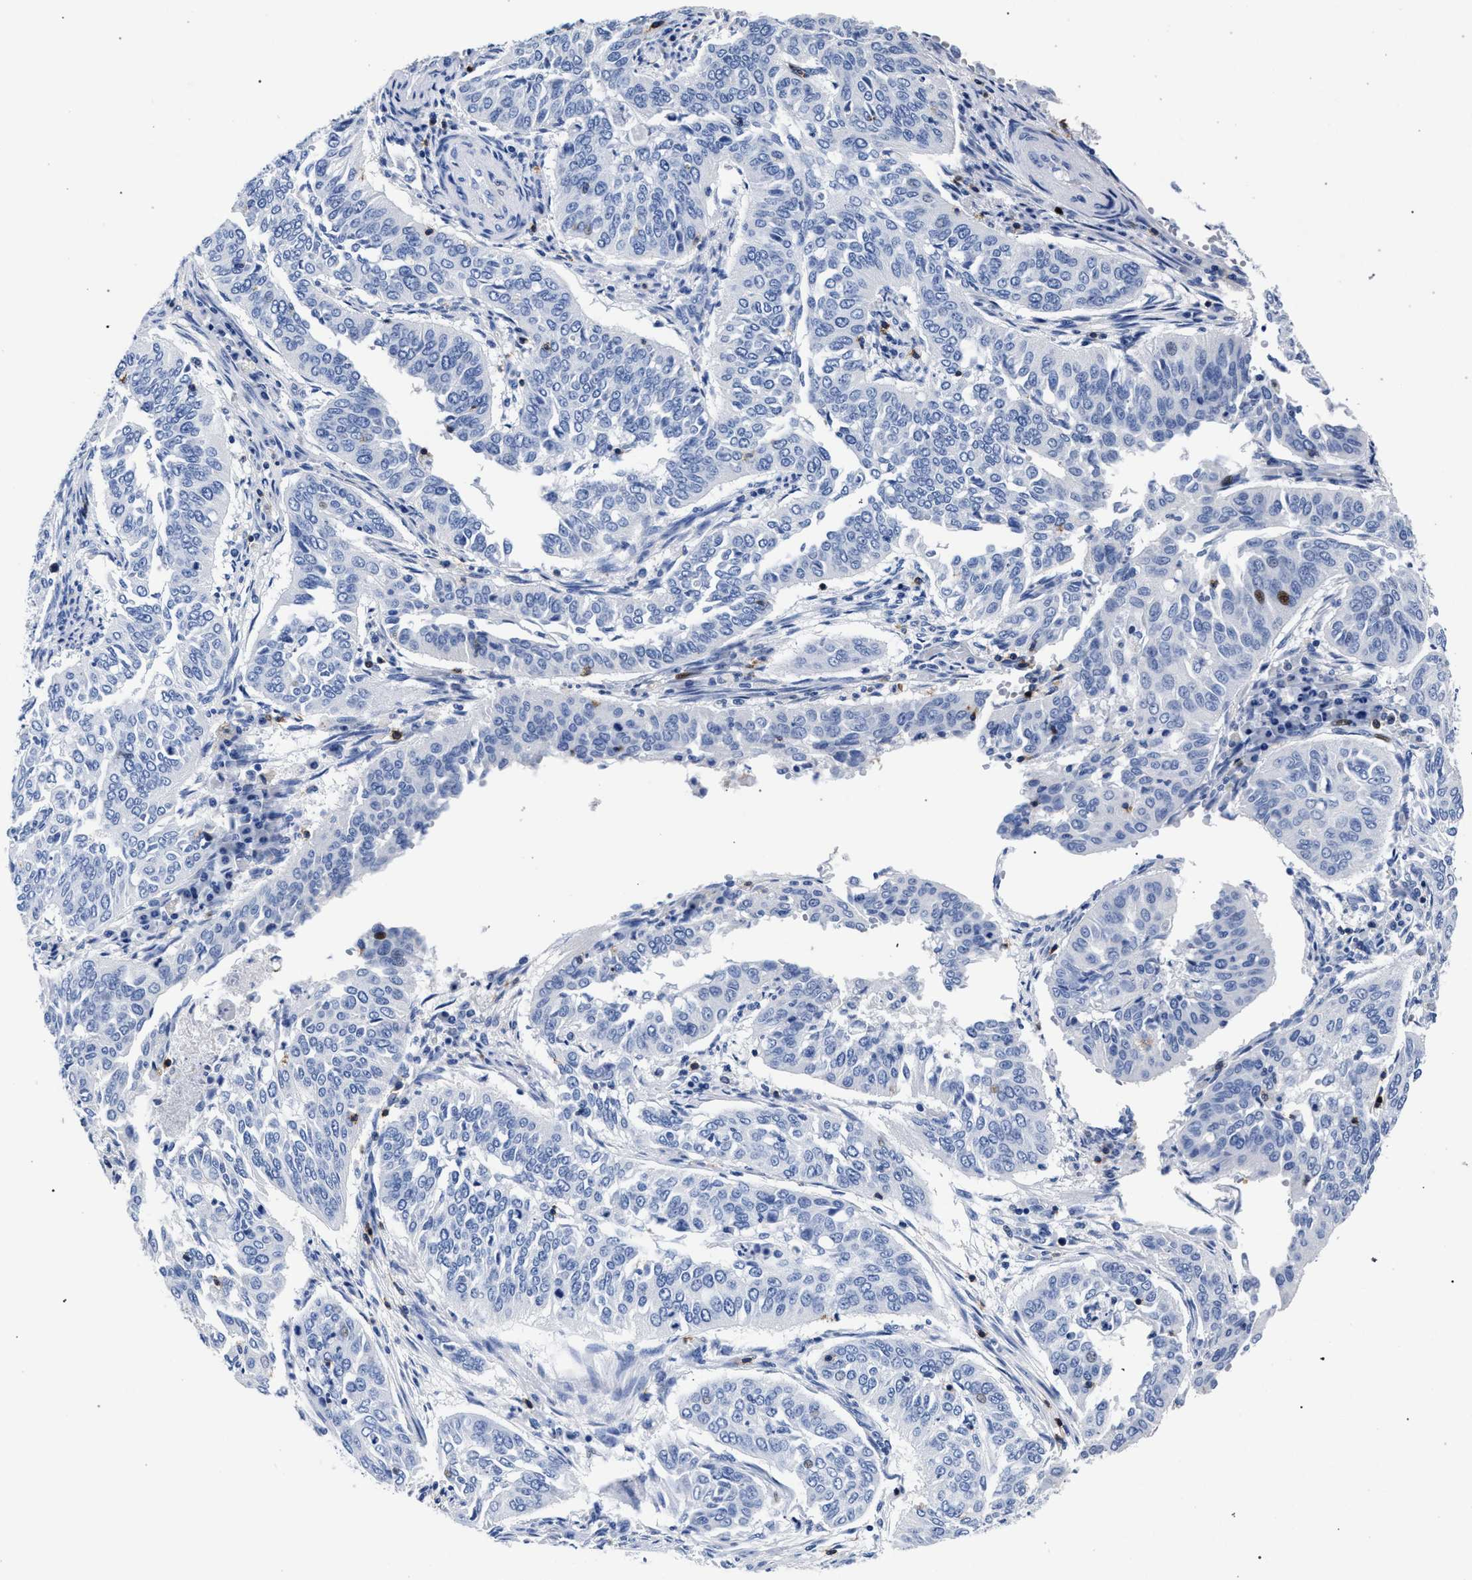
{"staining": {"intensity": "negative", "quantity": "none", "location": "none"}, "tissue": "cervical cancer", "cell_type": "Tumor cells", "image_type": "cancer", "snomed": [{"axis": "morphology", "description": "Normal tissue, NOS"}, {"axis": "morphology", "description": "Squamous cell carcinoma, NOS"}, {"axis": "topography", "description": "Cervix"}], "caption": "Tumor cells show no significant protein staining in cervical cancer (squamous cell carcinoma).", "gene": "KLRK1", "patient": {"sex": "female", "age": 39}}